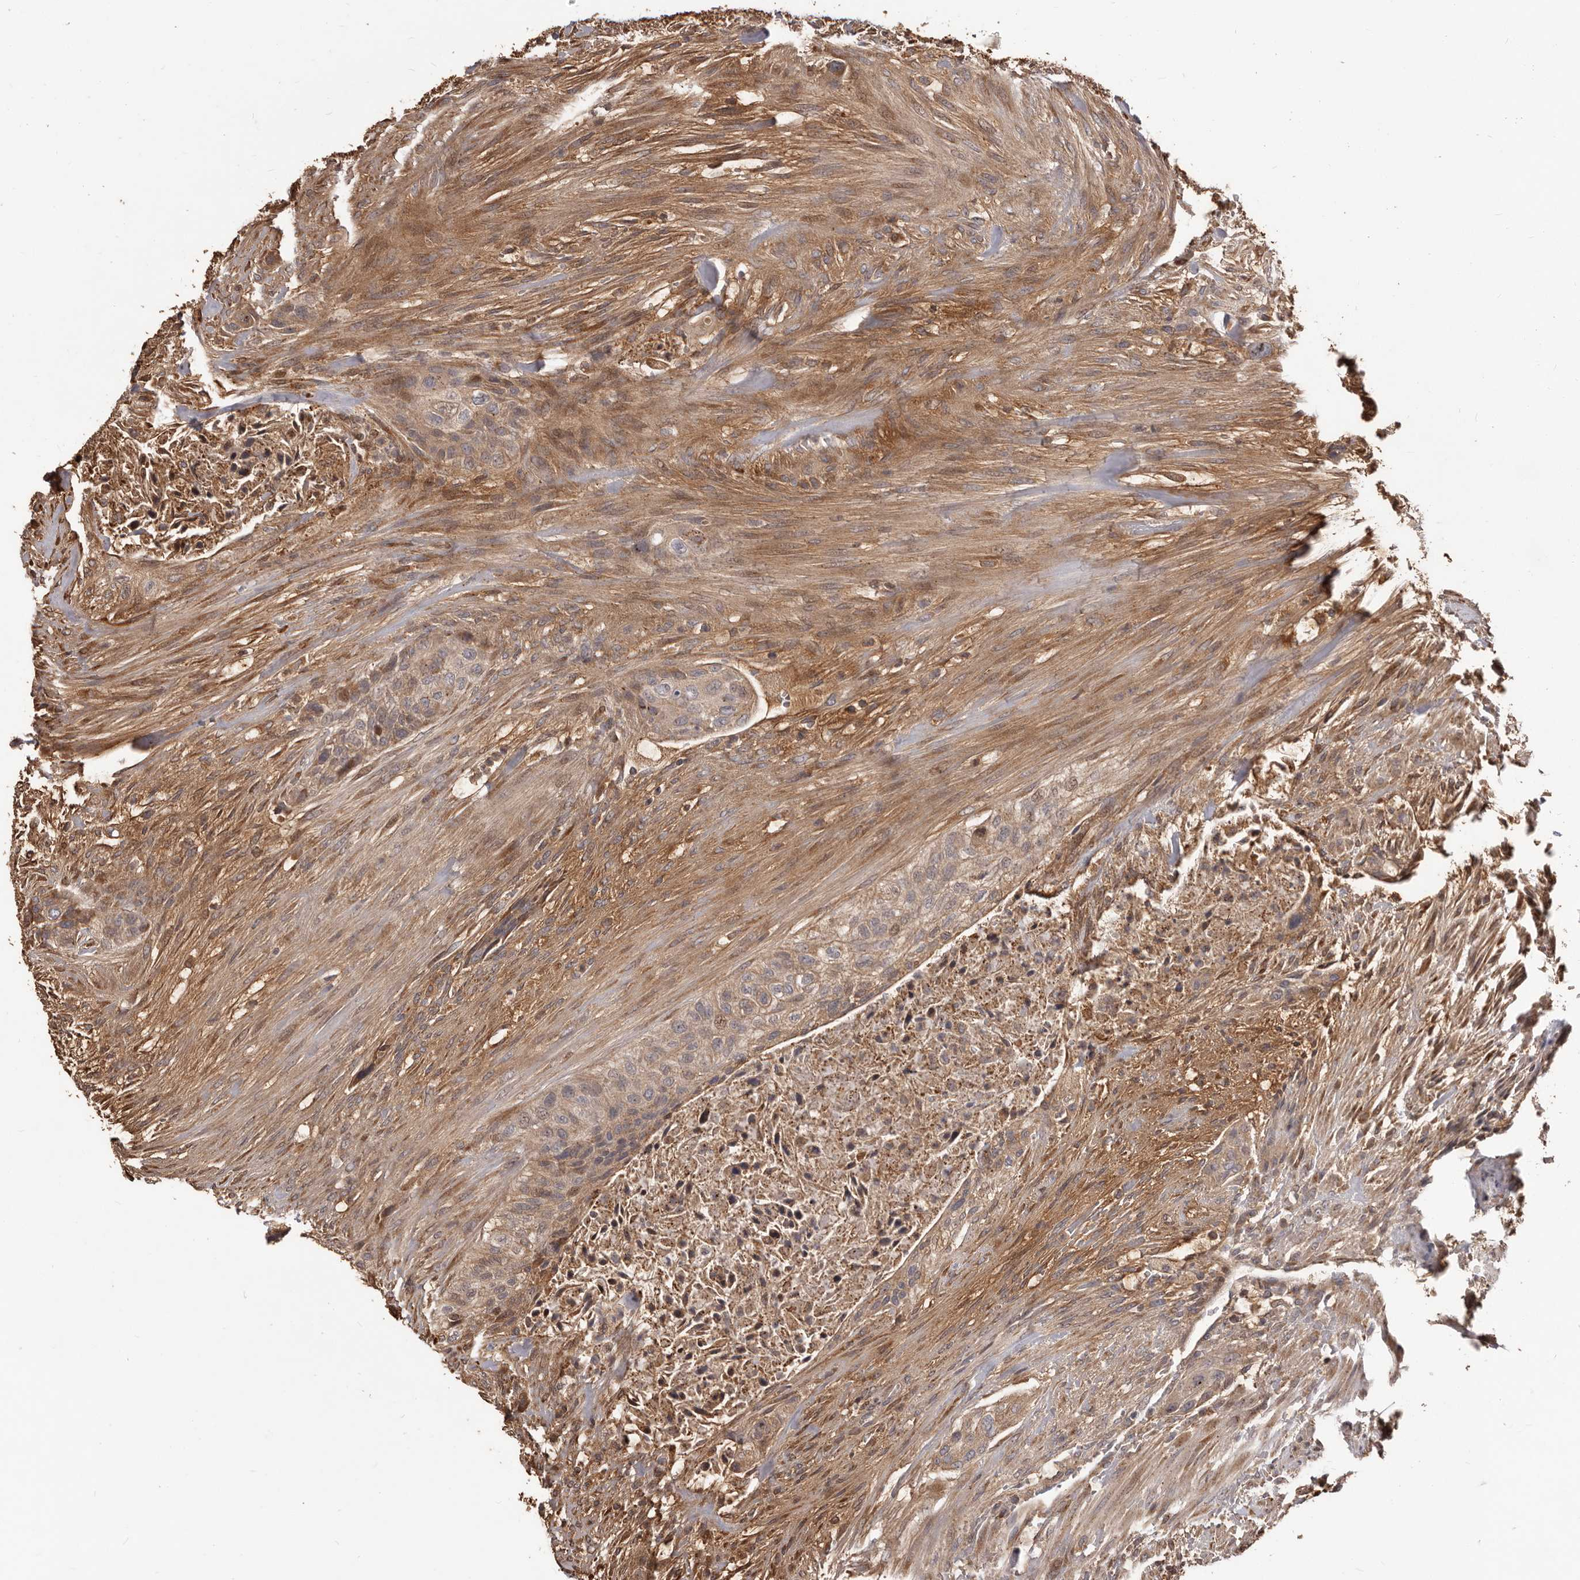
{"staining": {"intensity": "weak", "quantity": ">75%", "location": "cytoplasmic/membranous"}, "tissue": "urothelial cancer", "cell_type": "Tumor cells", "image_type": "cancer", "snomed": [{"axis": "morphology", "description": "Urothelial carcinoma, High grade"}, {"axis": "topography", "description": "Urinary bladder"}], "caption": "Protein staining reveals weak cytoplasmic/membranous expression in about >75% of tumor cells in urothelial carcinoma (high-grade). (DAB (3,3'-diaminobenzidine) IHC, brown staining for protein, blue staining for nuclei).", "gene": "MTO1", "patient": {"sex": "male", "age": 35}}